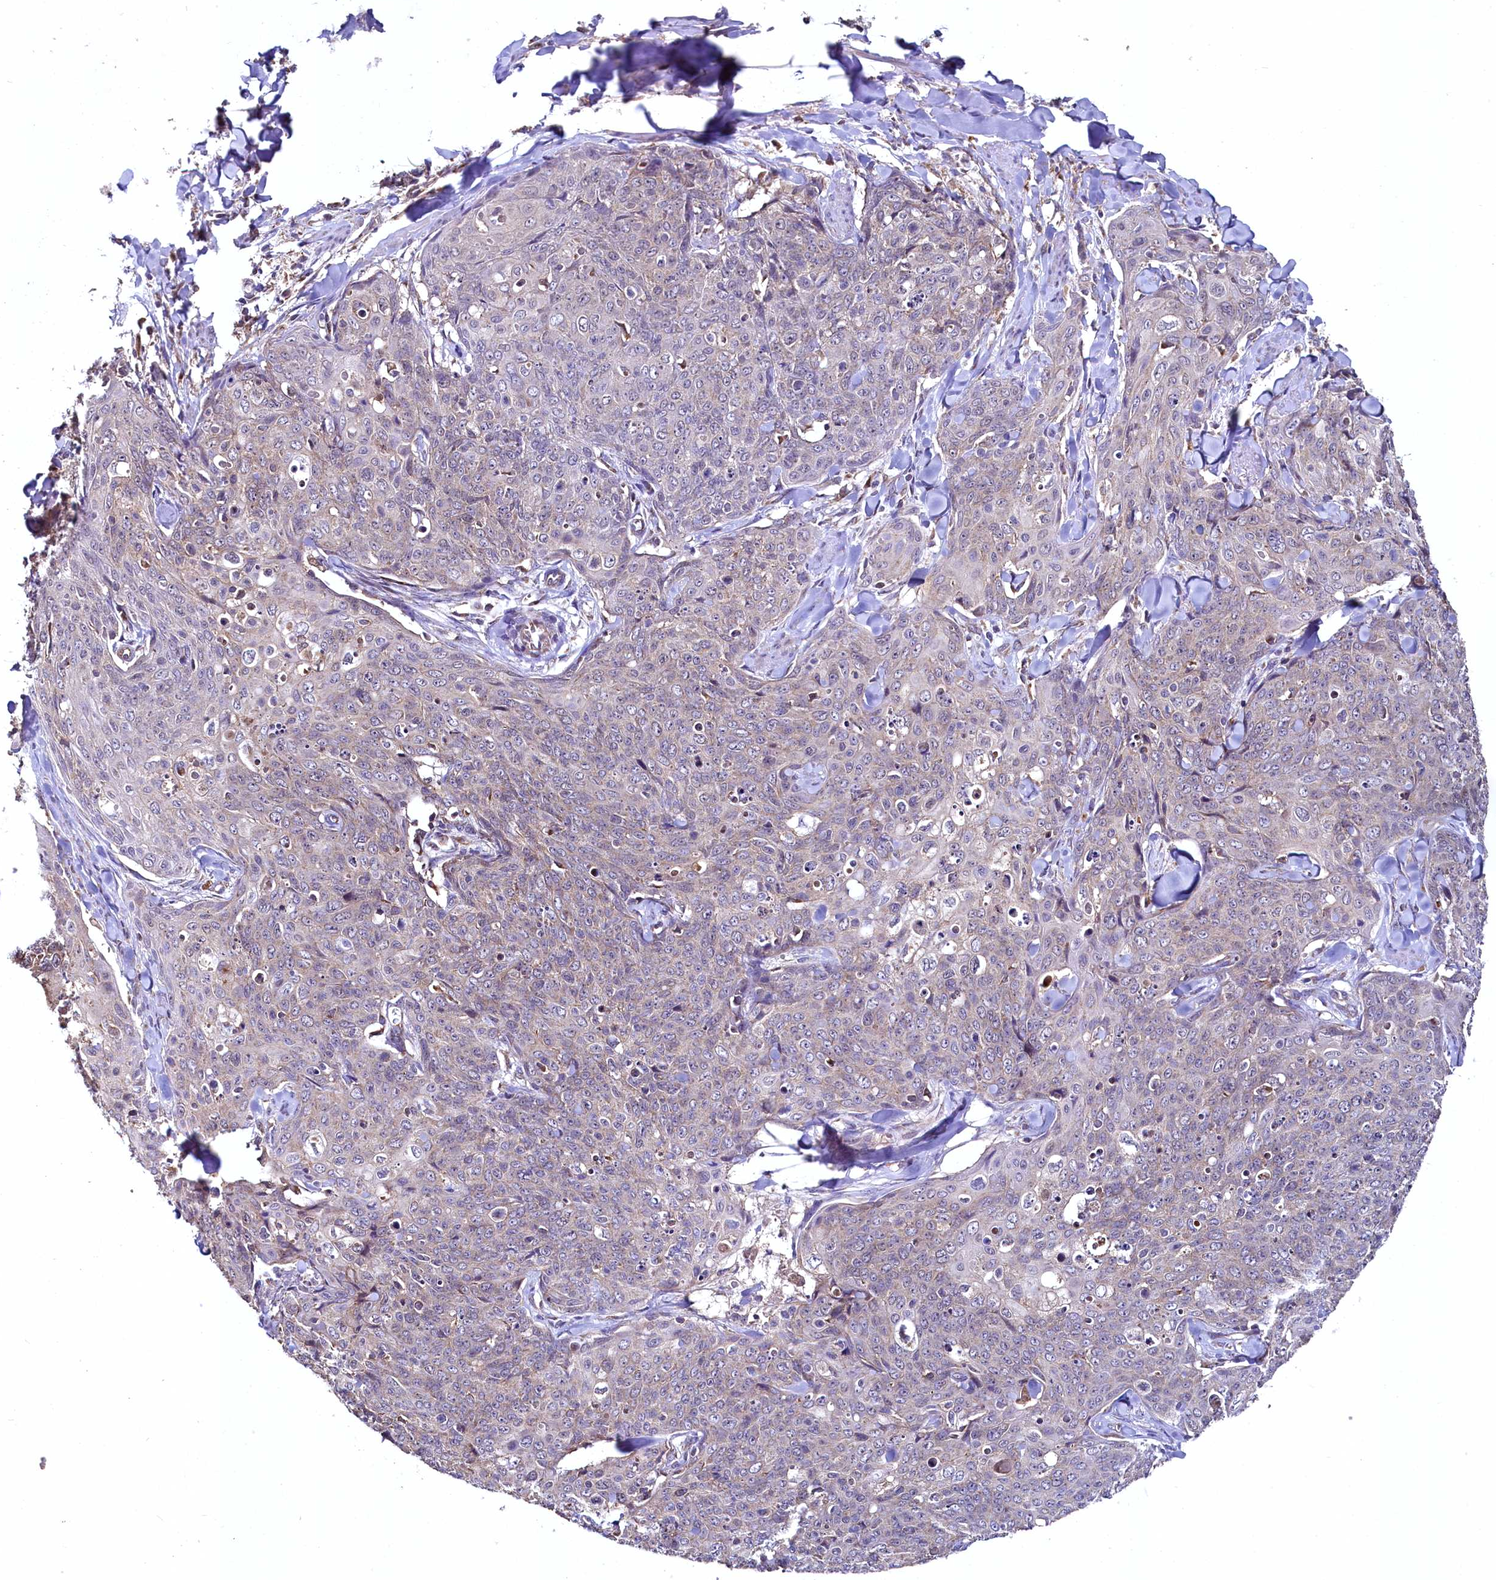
{"staining": {"intensity": "negative", "quantity": "none", "location": "none"}, "tissue": "skin cancer", "cell_type": "Tumor cells", "image_type": "cancer", "snomed": [{"axis": "morphology", "description": "Squamous cell carcinoma, NOS"}, {"axis": "topography", "description": "Skin"}, {"axis": "topography", "description": "Vulva"}], "caption": "A micrograph of human skin cancer is negative for staining in tumor cells.", "gene": "METTL4", "patient": {"sex": "female", "age": 85}}